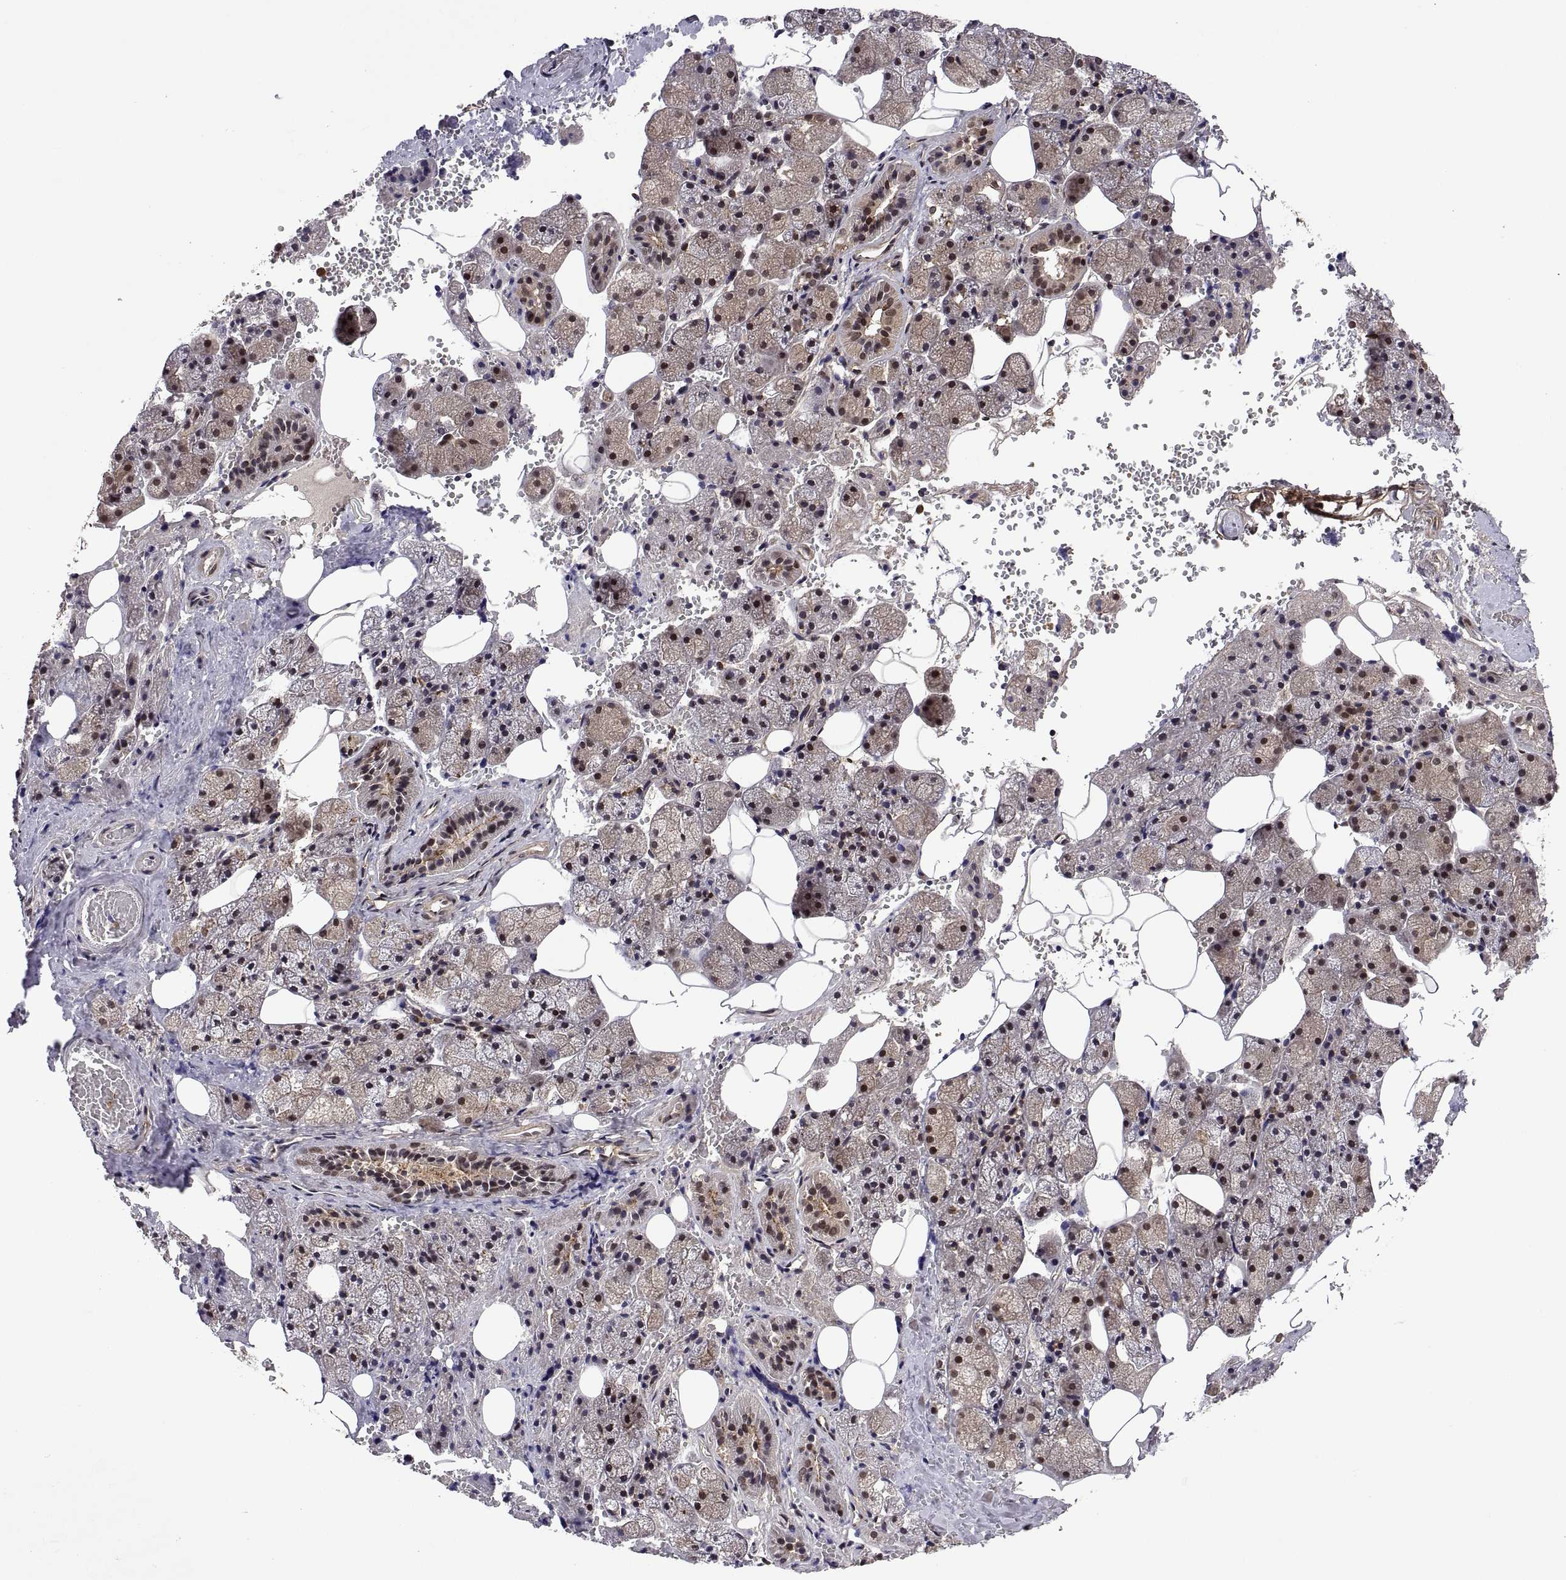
{"staining": {"intensity": "moderate", "quantity": "25%-75%", "location": "cytoplasmic/membranous,nuclear"}, "tissue": "salivary gland", "cell_type": "Glandular cells", "image_type": "normal", "snomed": [{"axis": "morphology", "description": "Normal tissue, NOS"}, {"axis": "topography", "description": "Salivary gland"}], "caption": "About 25%-75% of glandular cells in unremarkable human salivary gland exhibit moderate cytoplasmic/membranous,nuclear protein expression as visualized by brown immunohistochemical staining.", "gene": "ZNRF2", "patient": {"sex": "male", "age": 38}}